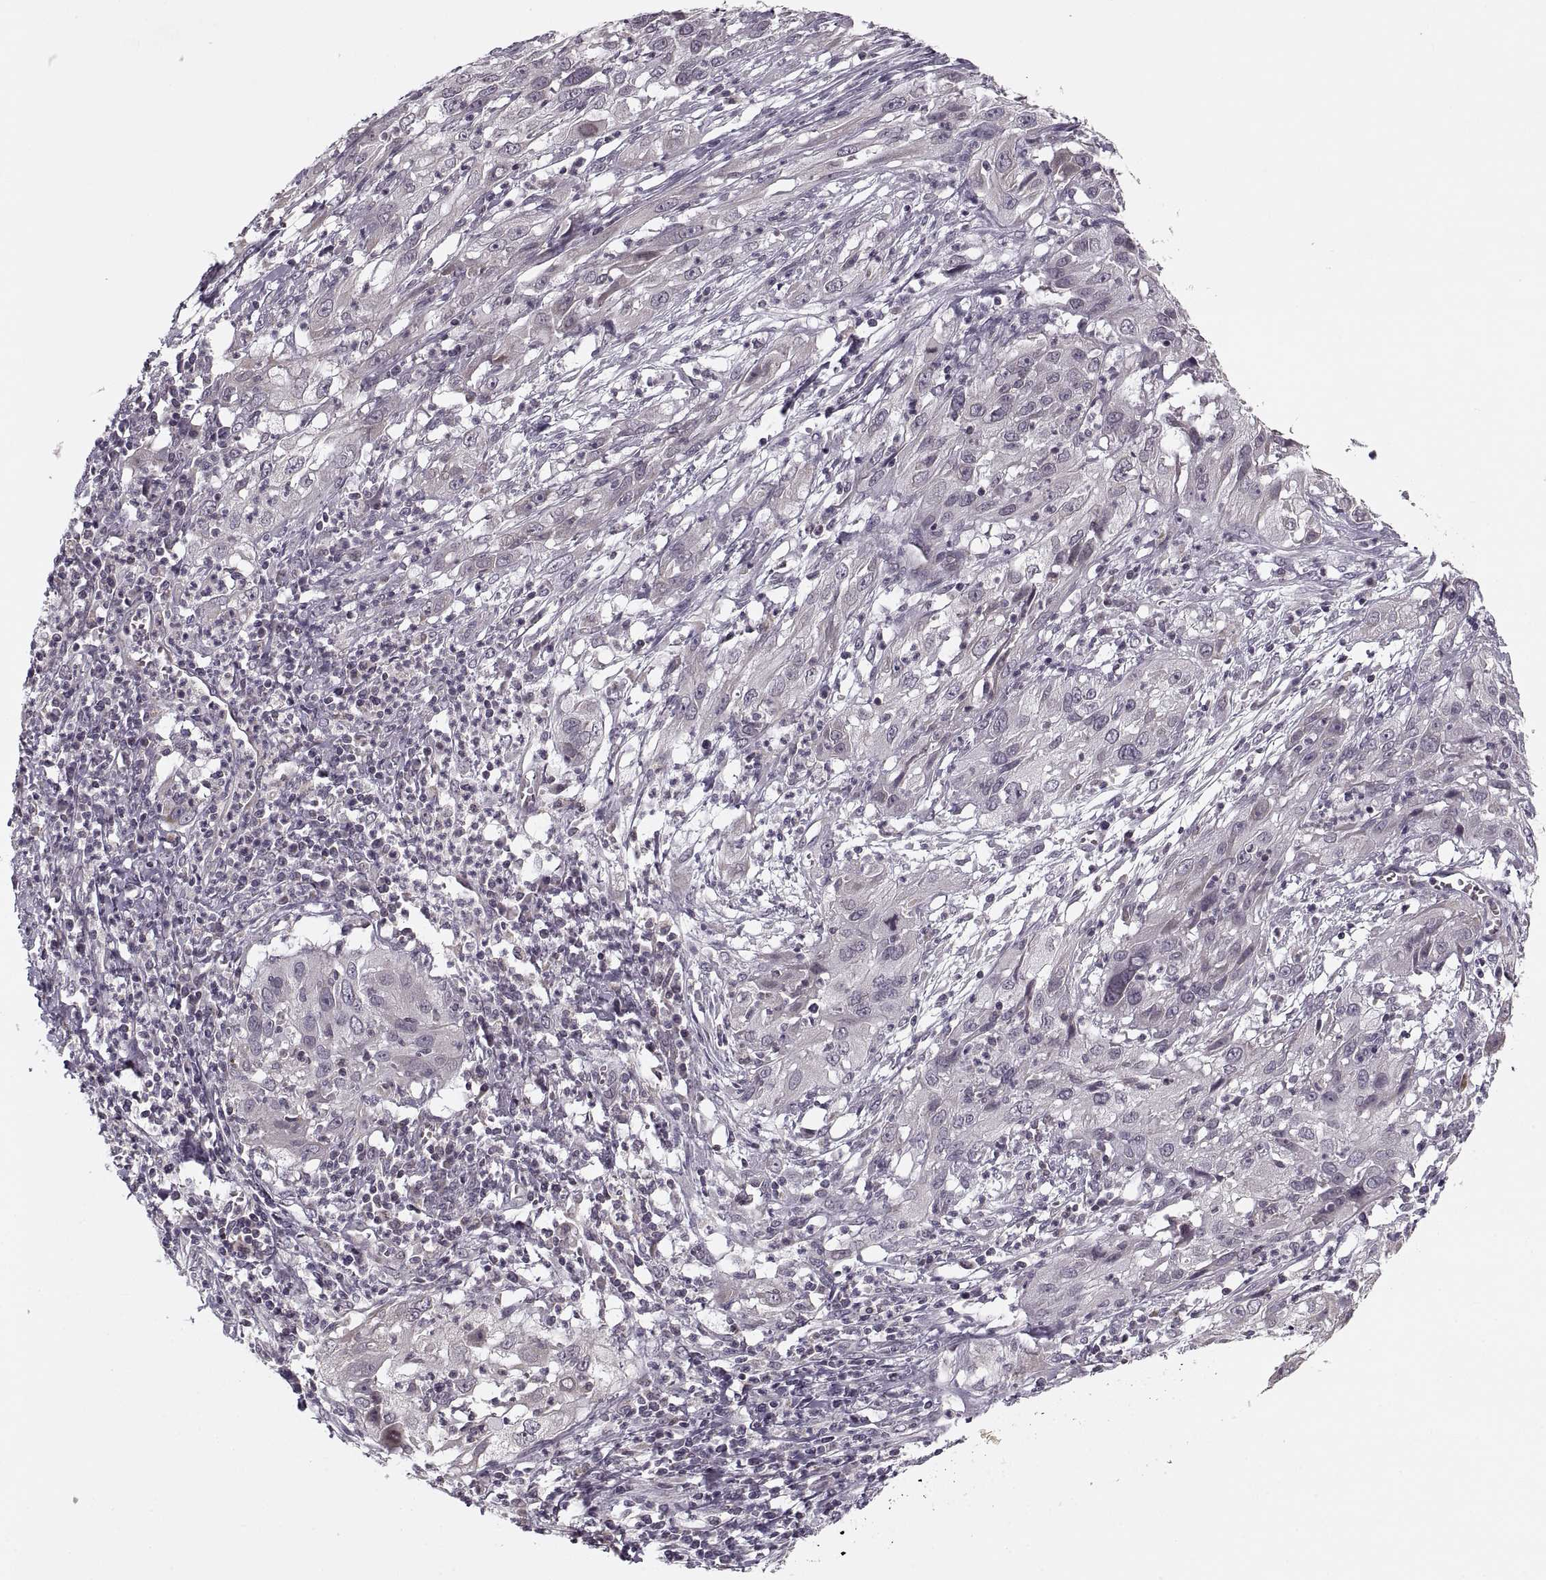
{"staining": {"intensity": "negative", "quantity": "none", "location": "none"}, "tissue": "cervical cancer", "cell_type": "Tumor cells", "image_type": "cancer", "snomed": [{"axis": "morphology", "description": "Squamous cell carcinoma, NOS"}, {"axis": "topography", "description": "Cervix"}], "caption": "DAB immunohistochemical staining of squamous cell carcinoma (cervical) reveals no significant staining in tumor cells.", "gene": "ASIC3", "patient": {"sex": "female", "age": 32}}